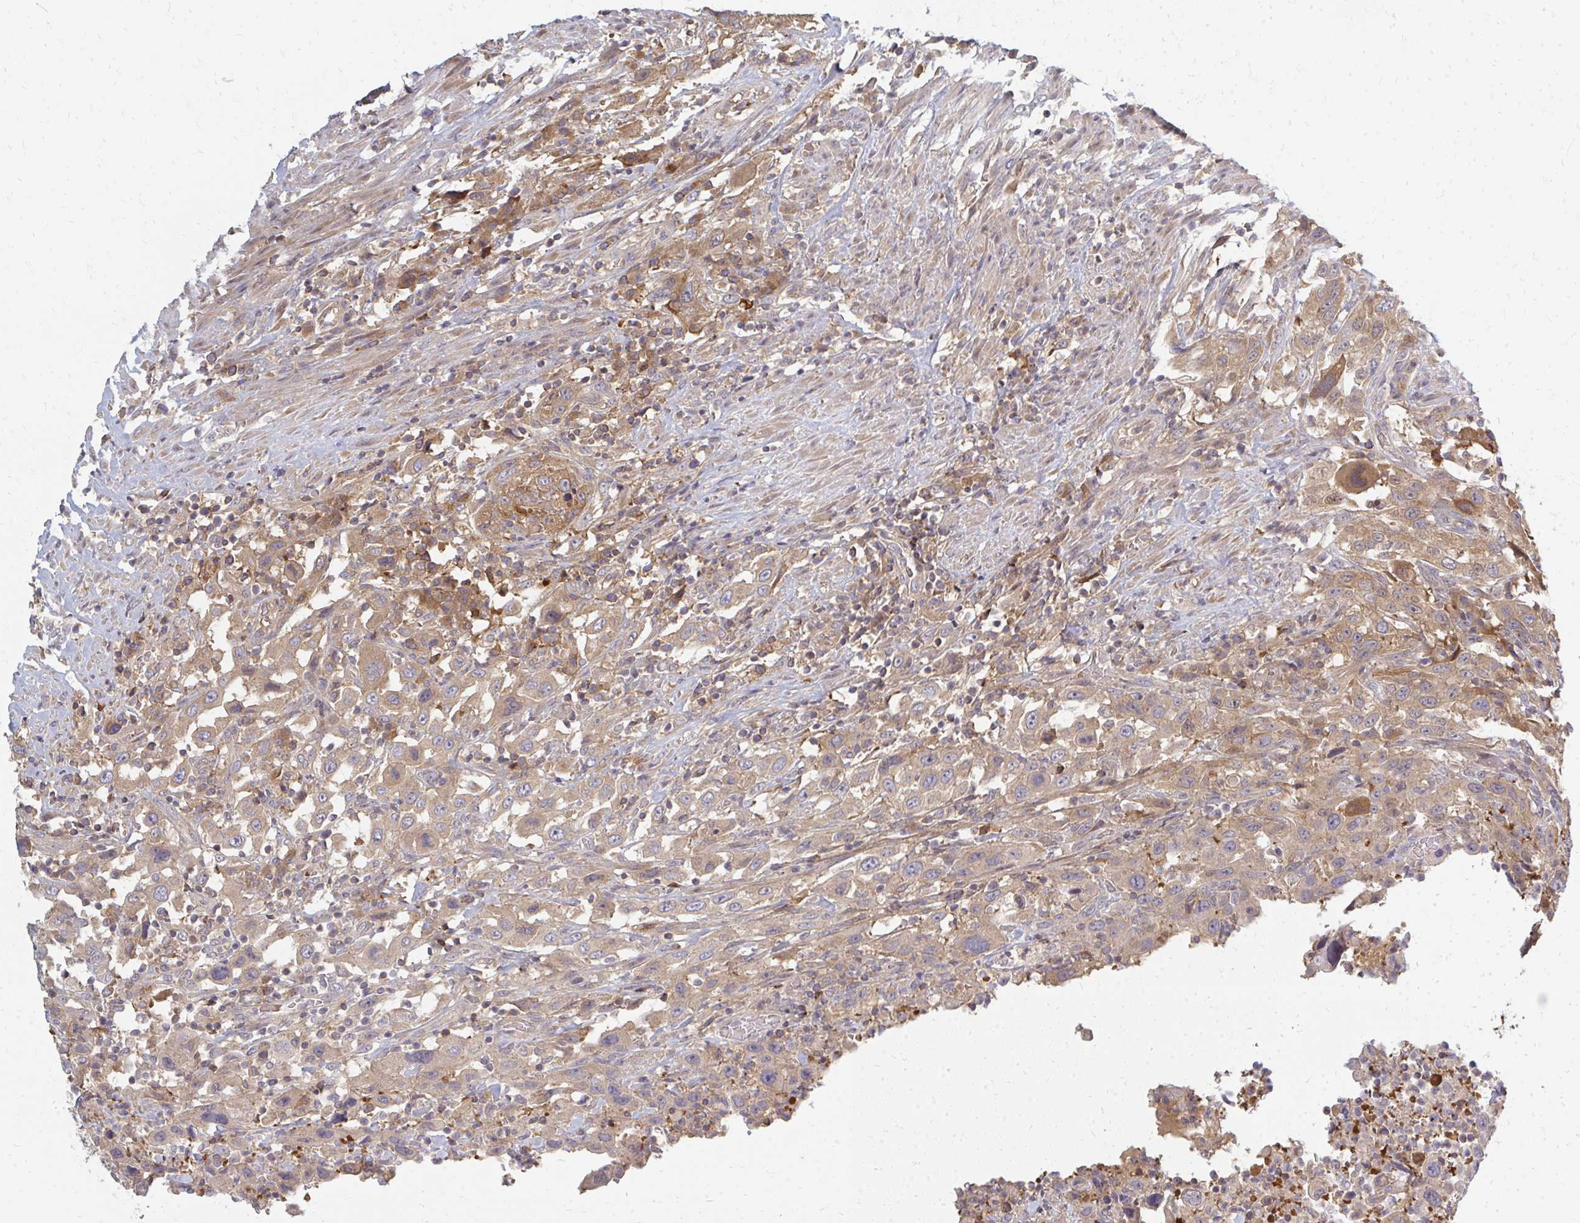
{"staining": {"intensity": "weak", "quantity": ">75%", "location": "cytoplasmic/membranous"}, "tissue": "urothelial cancer", "cell_type": "Tumor cells", "image_type": "cancer", "snomed": [{"axis": "morphology", "description": "Urothelial carcinoma, High grade"}, {"axis": "topography", "description": "Urinary bladder"}], "caption": "Immunohistochemistry of human urothelial cancer displays low levels of weak cytoplasmic/membranous expression in approximately >75% of tumor cells.", "gene": "ZNF285", "patient": {"sex": "male", "age": 61}}